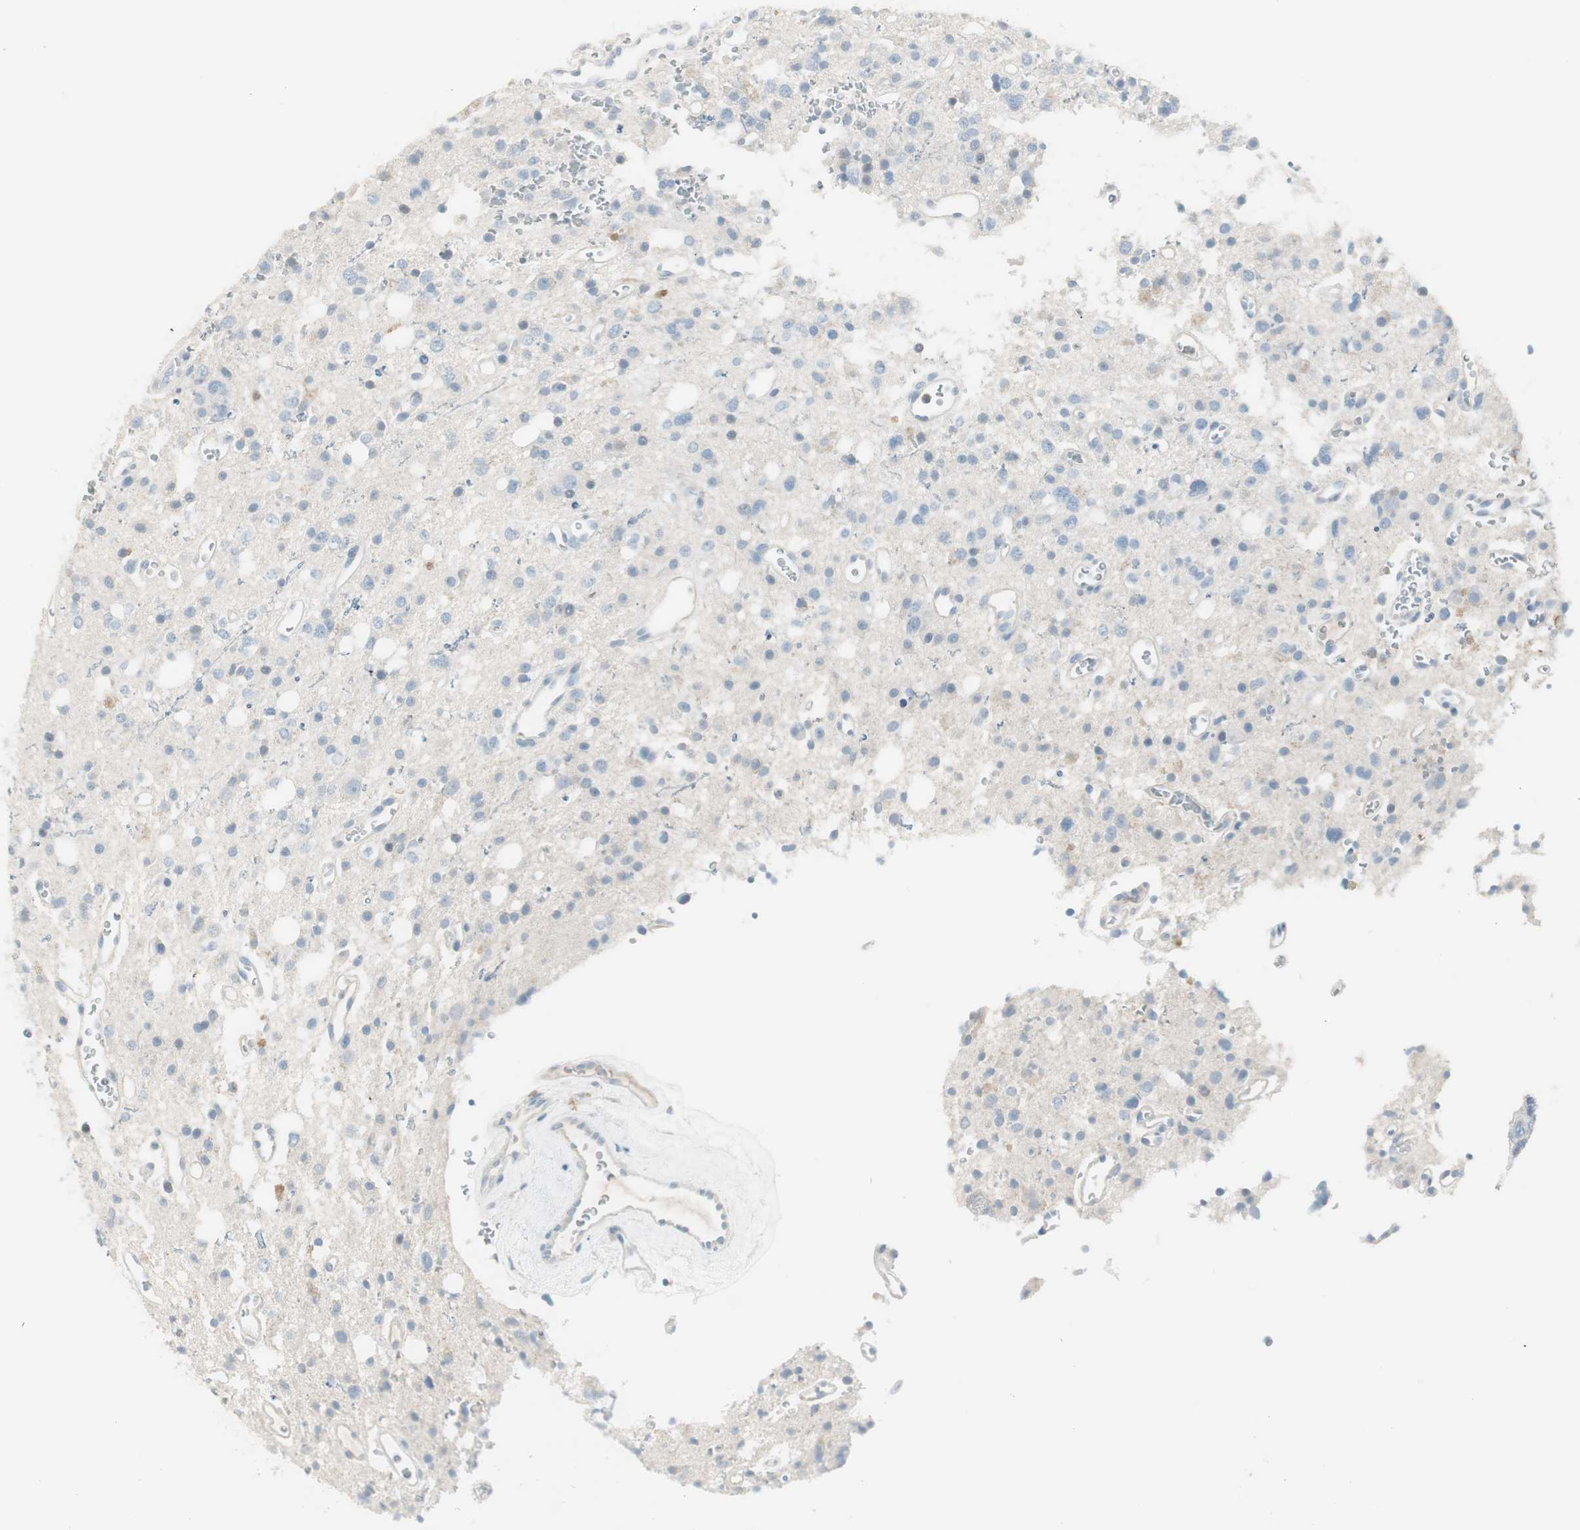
{"staining": {"intensity": "negative", "quantity": "none", "location": "none"}, "tissue": "glioma", "cell_type": "Tumor cells", "image_type": "cancer", "snomed": [{"axis": "morphology", "description": "Glioma, malignant, High grade"}, {"axis": "topography", "description": "Brain"}], "caption": "DAB (3,3'-diaminobenzidine) immunohistochemical staining of high-grade glioma (malignant) reveals no significant staining in tumor cells.", "gene": "ITLN2", "patient": {"sex": "male", "age": 47}}